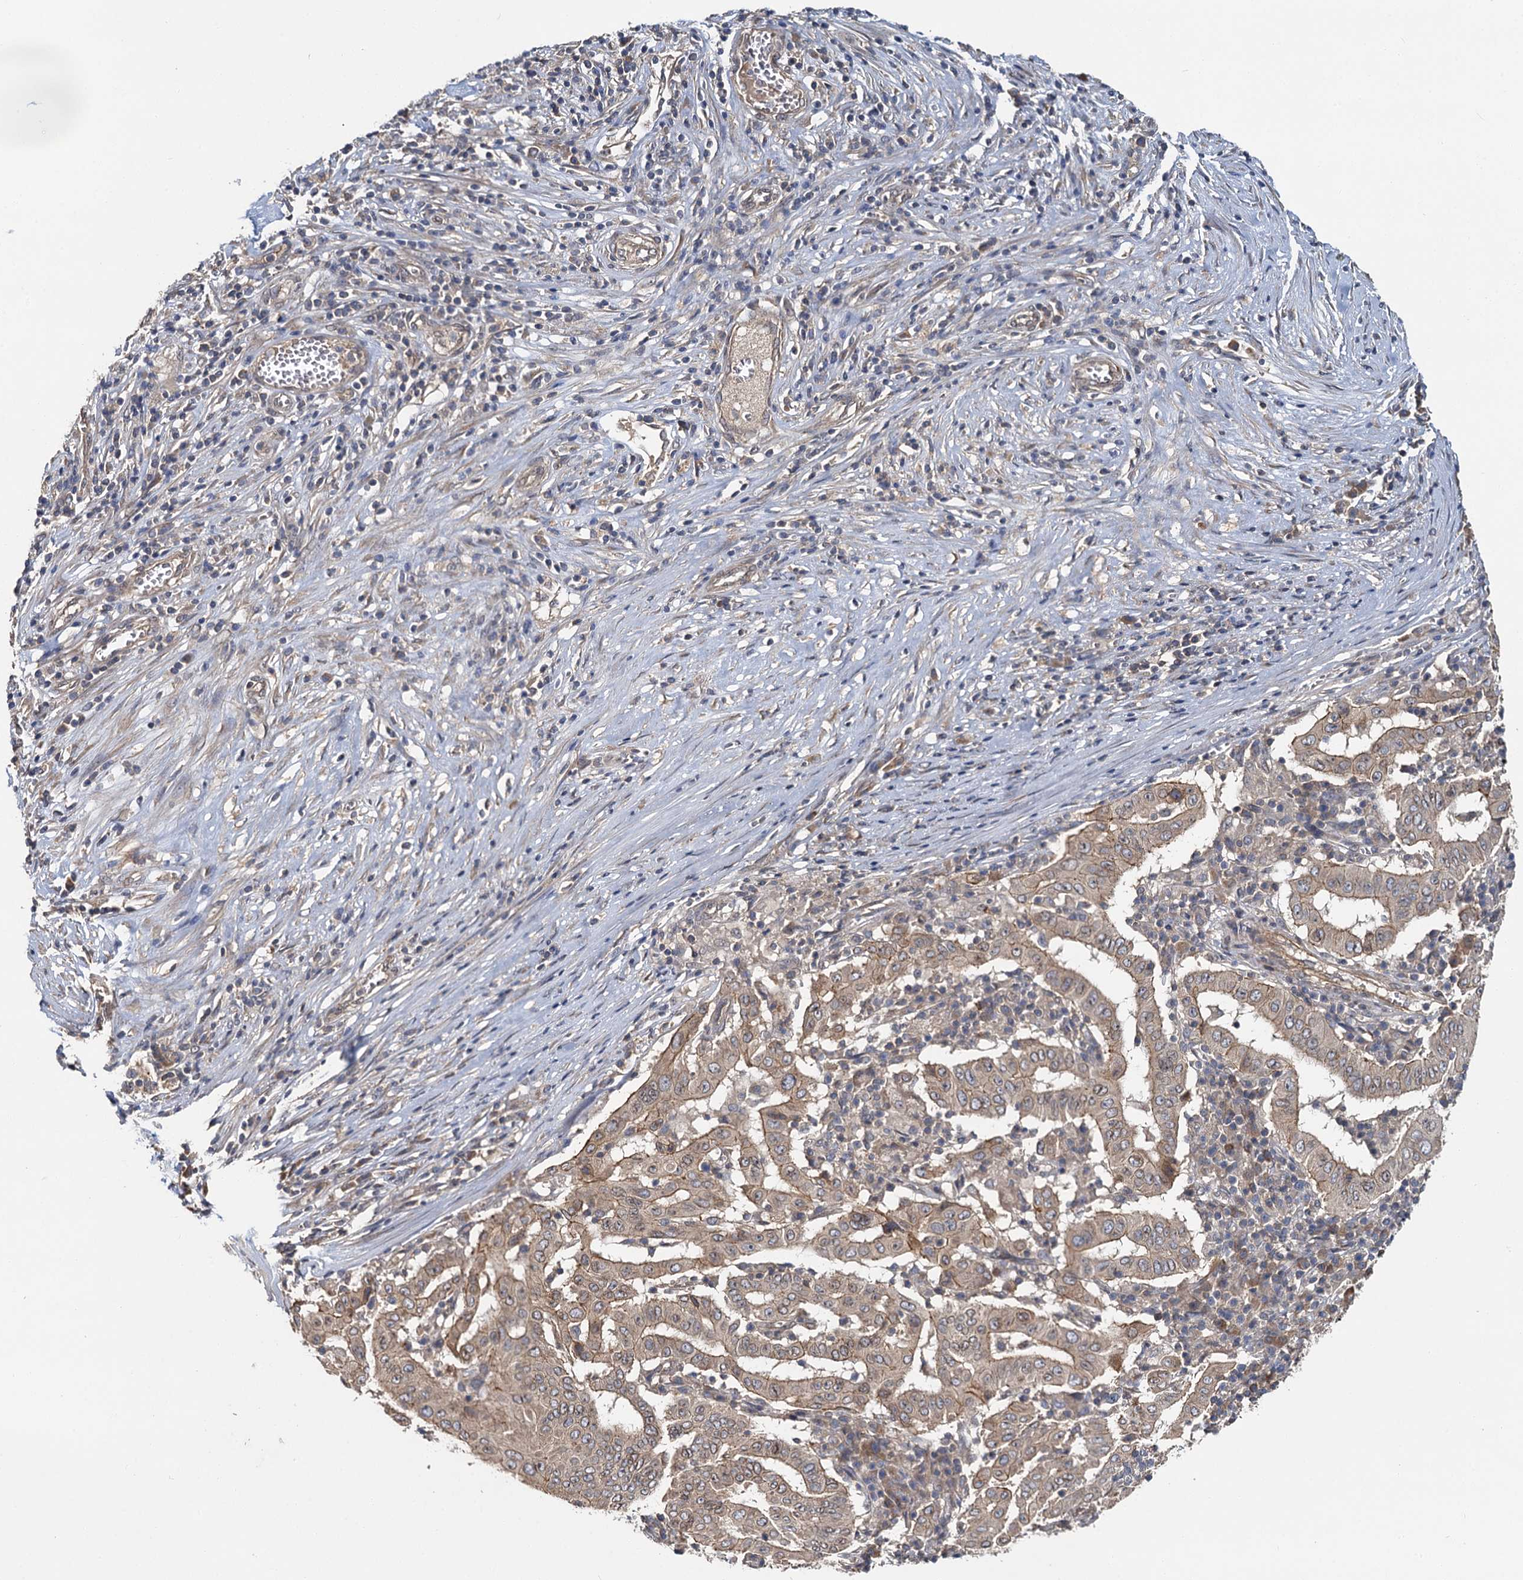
{"staining": {"intensity": "weak", "quantity": ">75%", "location": "cytoplasmic/membranous"}, "tissue": "pancreatic cancer", "cell_type": "Tumor cells", "image_type": "cancer", "snomed": [{"axis": "morphology", "description": "Adenocarcinoma, NOS"}, {"axis": "topography", "description": "Pancreas"}], "caption": "Protein analysis of adenocarcinoma (pancreatic) tissue shows weak cytoplasmic/membranous positivity in approximately >75% of tumor cells.", "gene": "ZNF324", "patient": {"sex": "male", "age": 63}}